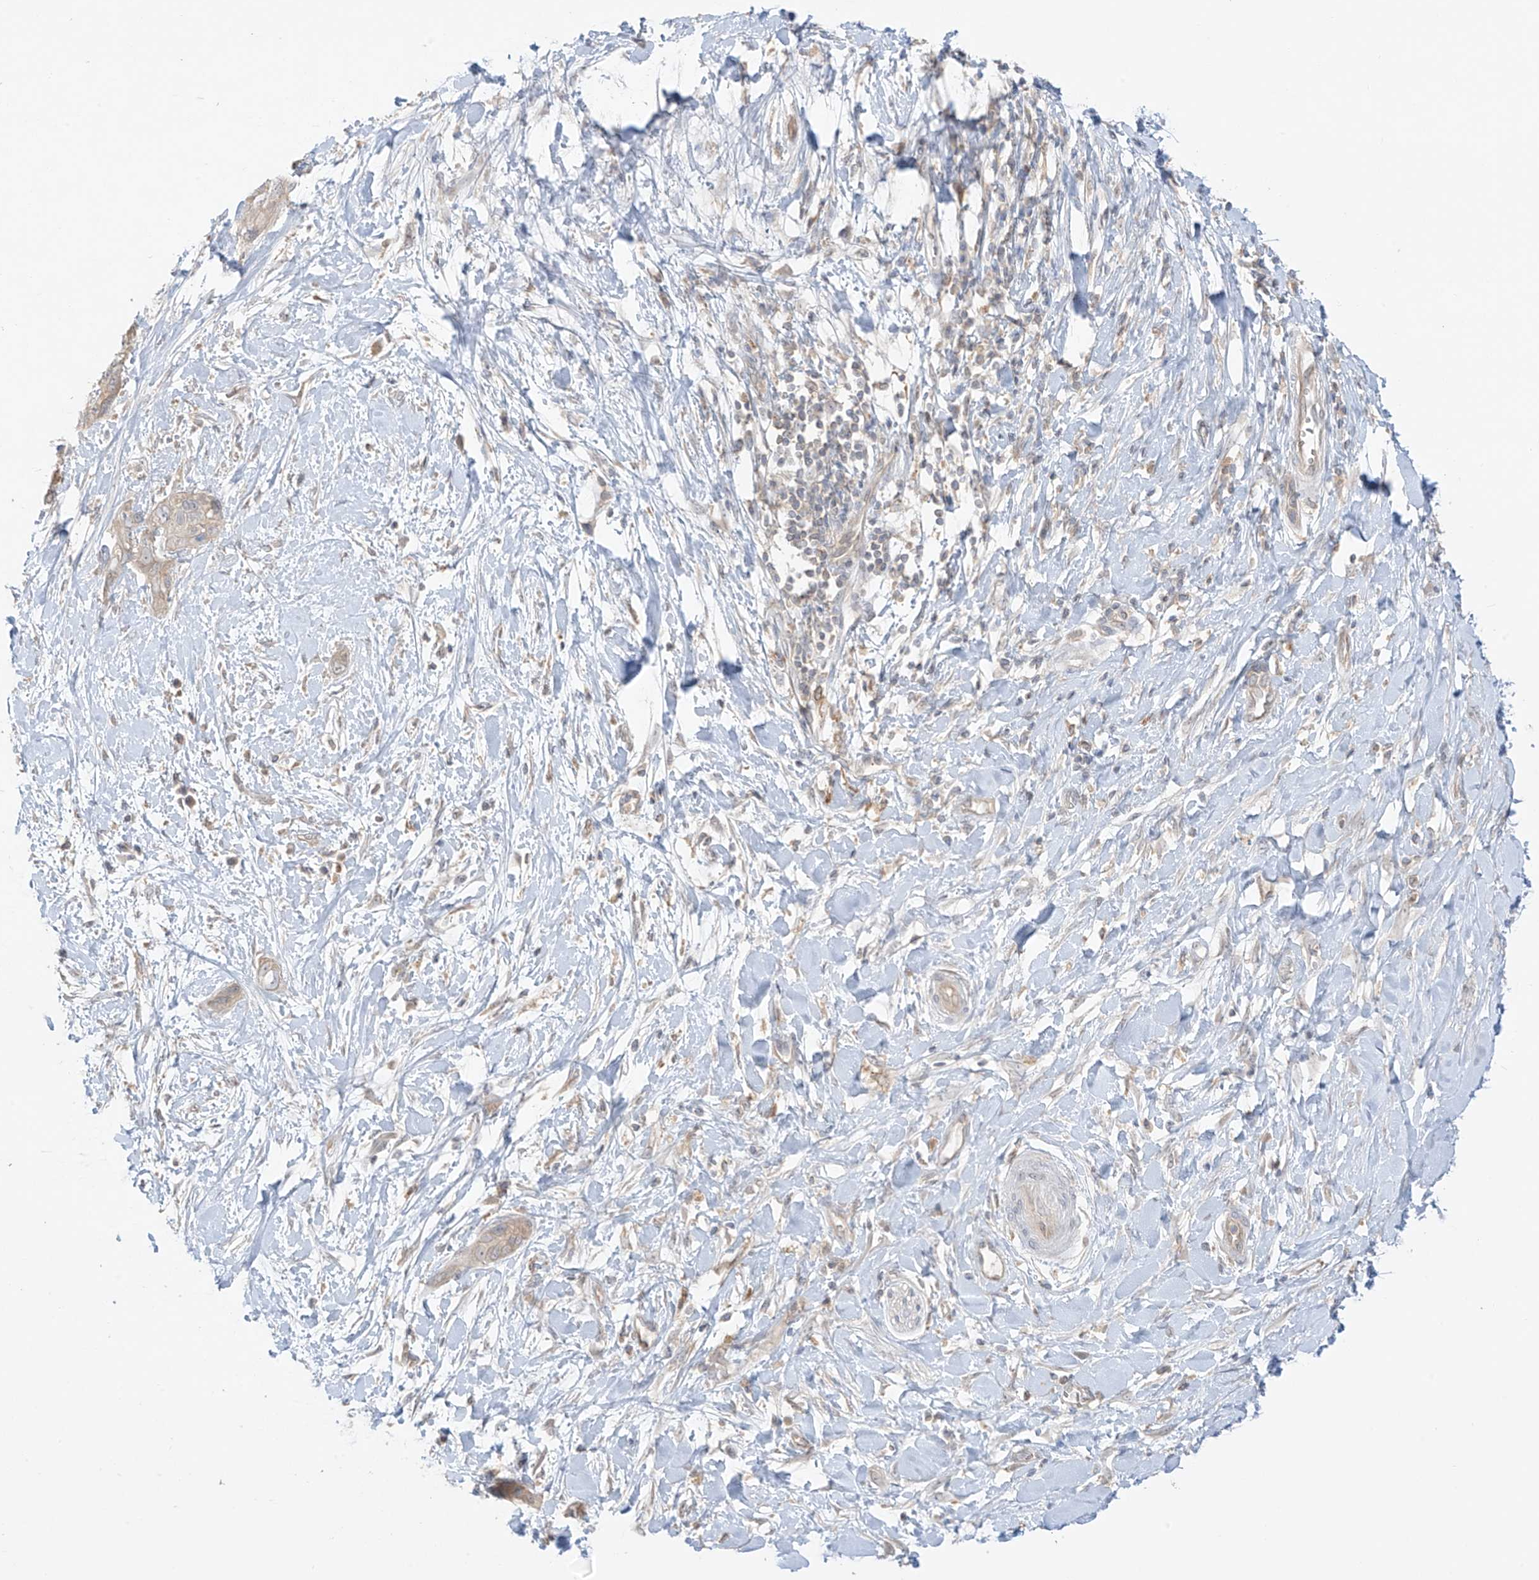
{"staining": {"intensity": "weak", "quantity": "<25%", "location": "cytoplasmic/membranous"}, "tissue": "pancreatic cancer", "cell_type": "Tumor cells", "image_type": "cancer", "snomed": [{"axis": "morphology", "description": "Normal tissue, NOS"}, {"axis": "morphology", "description": "Adenocarcinoma, NOS"}, {"axis": "topography", "description": "Pancreas"}, {"axis": "topography", "description": "Peripheral nerve tissue"}], "caption": "Immunohistochemistry micrograph of human adenocarcinoma (pancreatic) stained for a protein (brown), which exhibits no expression in tumor cells.", "gene": "ANGEL2", "patient": {"sex": "male", "age": 59}}